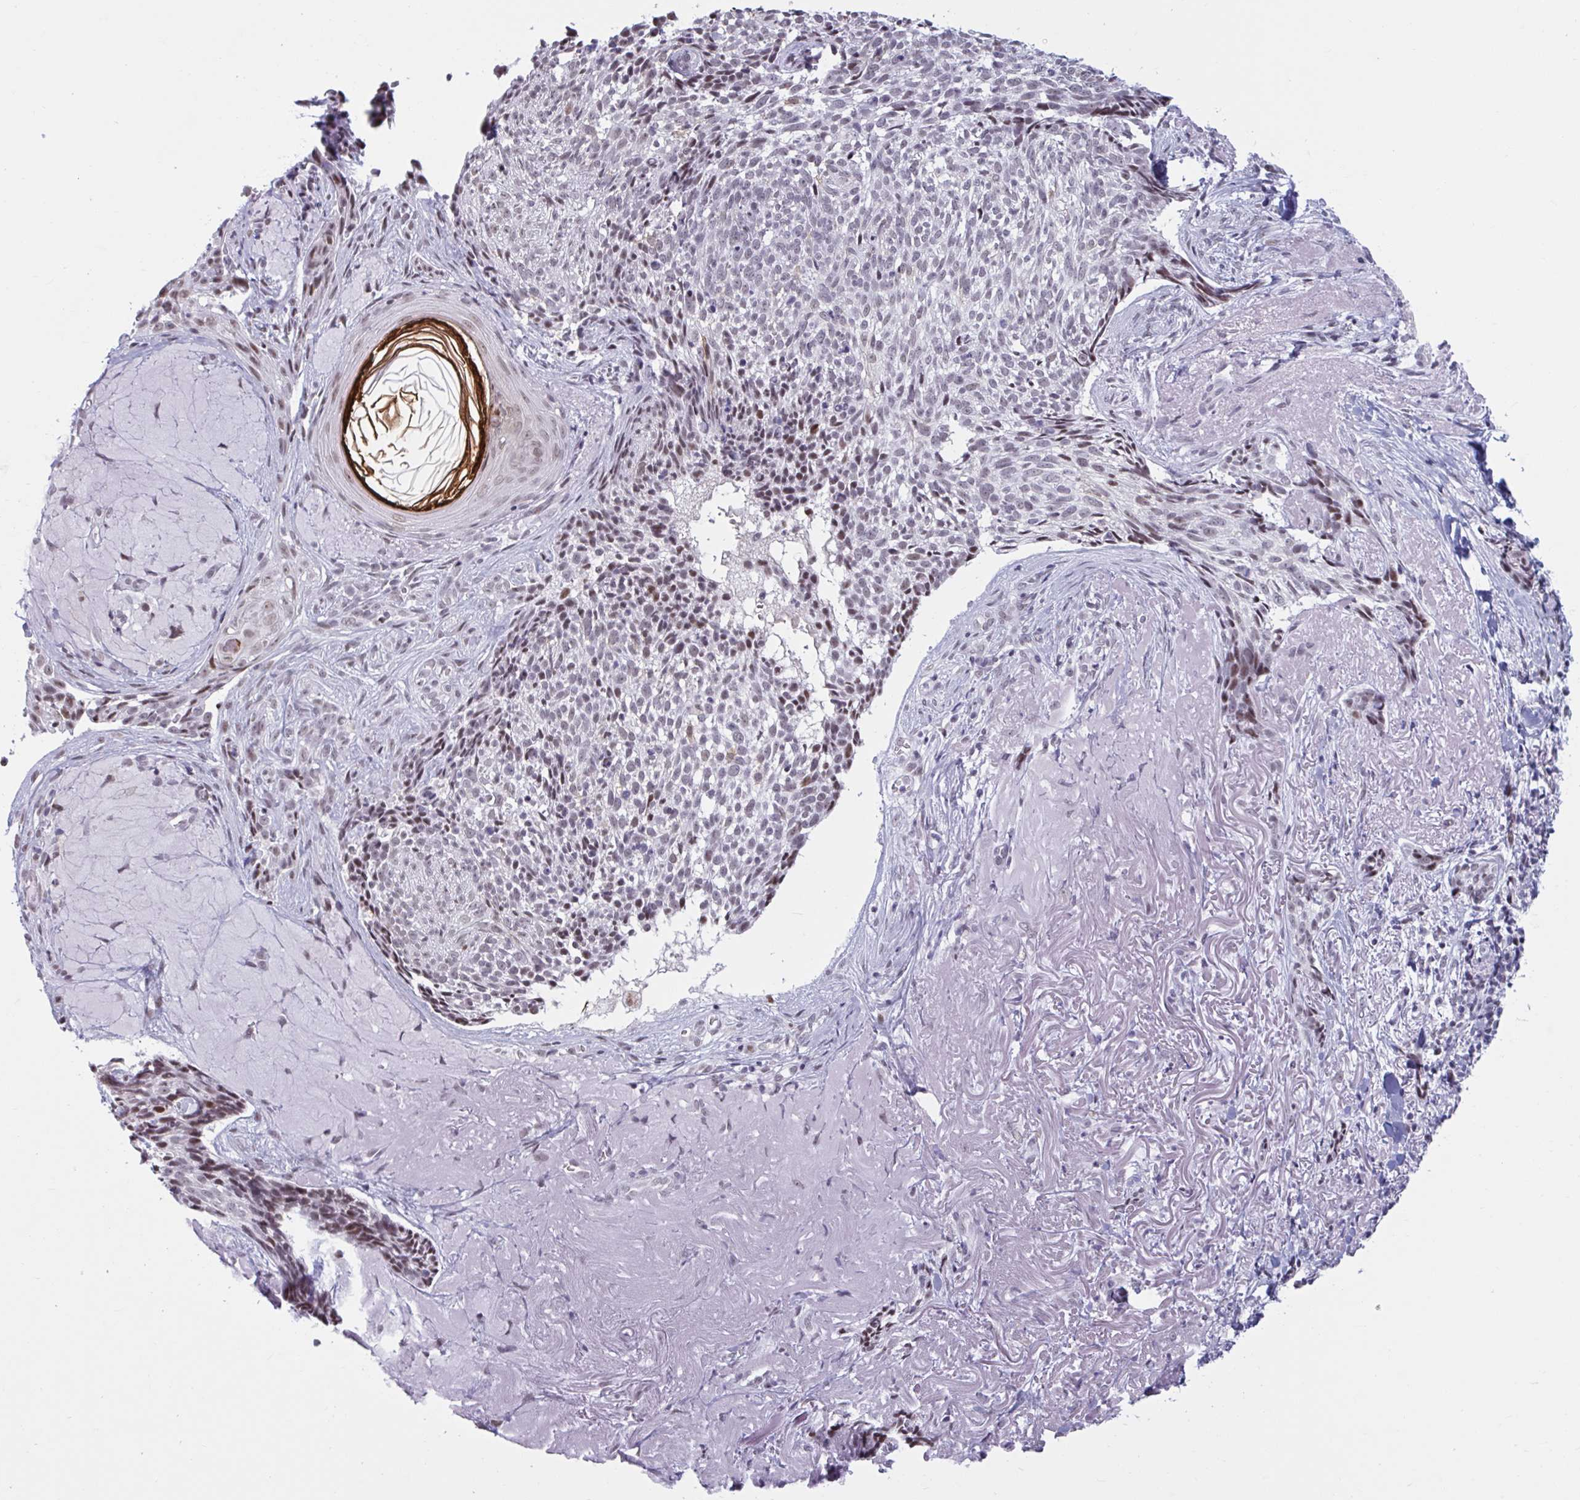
{"staining": {"intensity": "moderate", "quantity": "<25%", "location": "nuclear"}, "tissue": "skin cancer", "cell_type": "Tumor cells", "image_type": "cancer", "snomed": [{"axis": "morphology", "description": "Basal cell carcinoma"}, {"axis": "topography", "description": "Skin"}, {"axis": "topography", "description": "Skin of face"}], "caption": "Brown immunohistochemical staining in basal cell carcinoma (skin) exhibits moderate nuclear expression in about <25% of tumor cells.", "gene": "HSD17B6", "patient": {"sex": "female", "age": 95}}